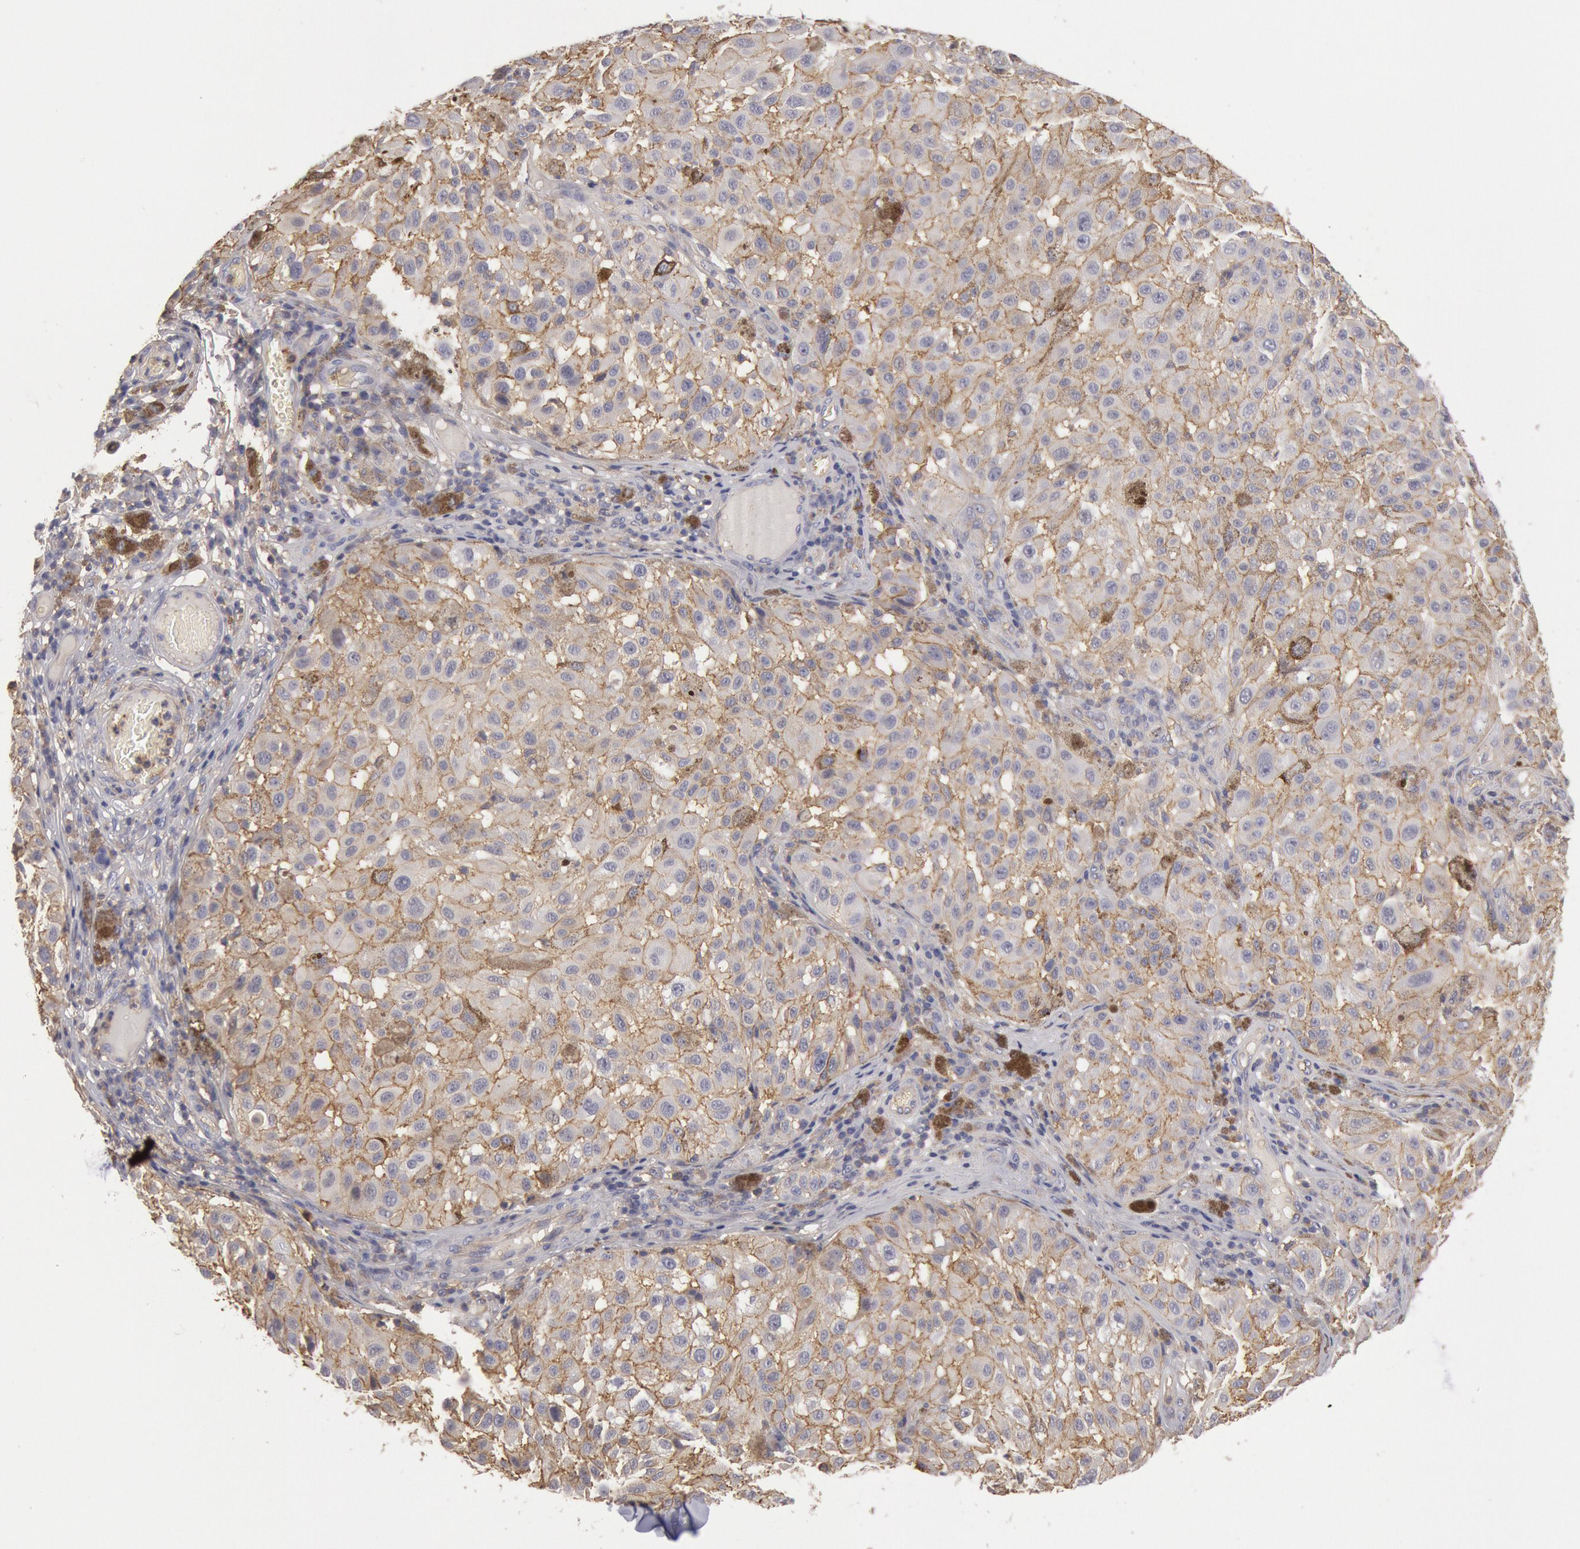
{"staining": {"intensity": "moderate", "quantity": ">75%", "location": "cytoplasmic/membranous"}, "tissue": "melanoma", "cell_type": "Tumor cells", "image_type": "cancer", "snomed": [{"axis": "morphology", "description": "Malignant melanoma, NOS"}, {"axis": "topography", "description": "Skin"}], "caption": "Moderate cytoplasmic/membranous expression for a protein is seen in approximately >75% of tumor cells of melanoma using immunohistochemistry.", "gene": "SNAP23", "patient": {"sex": "female", "age": 64}}